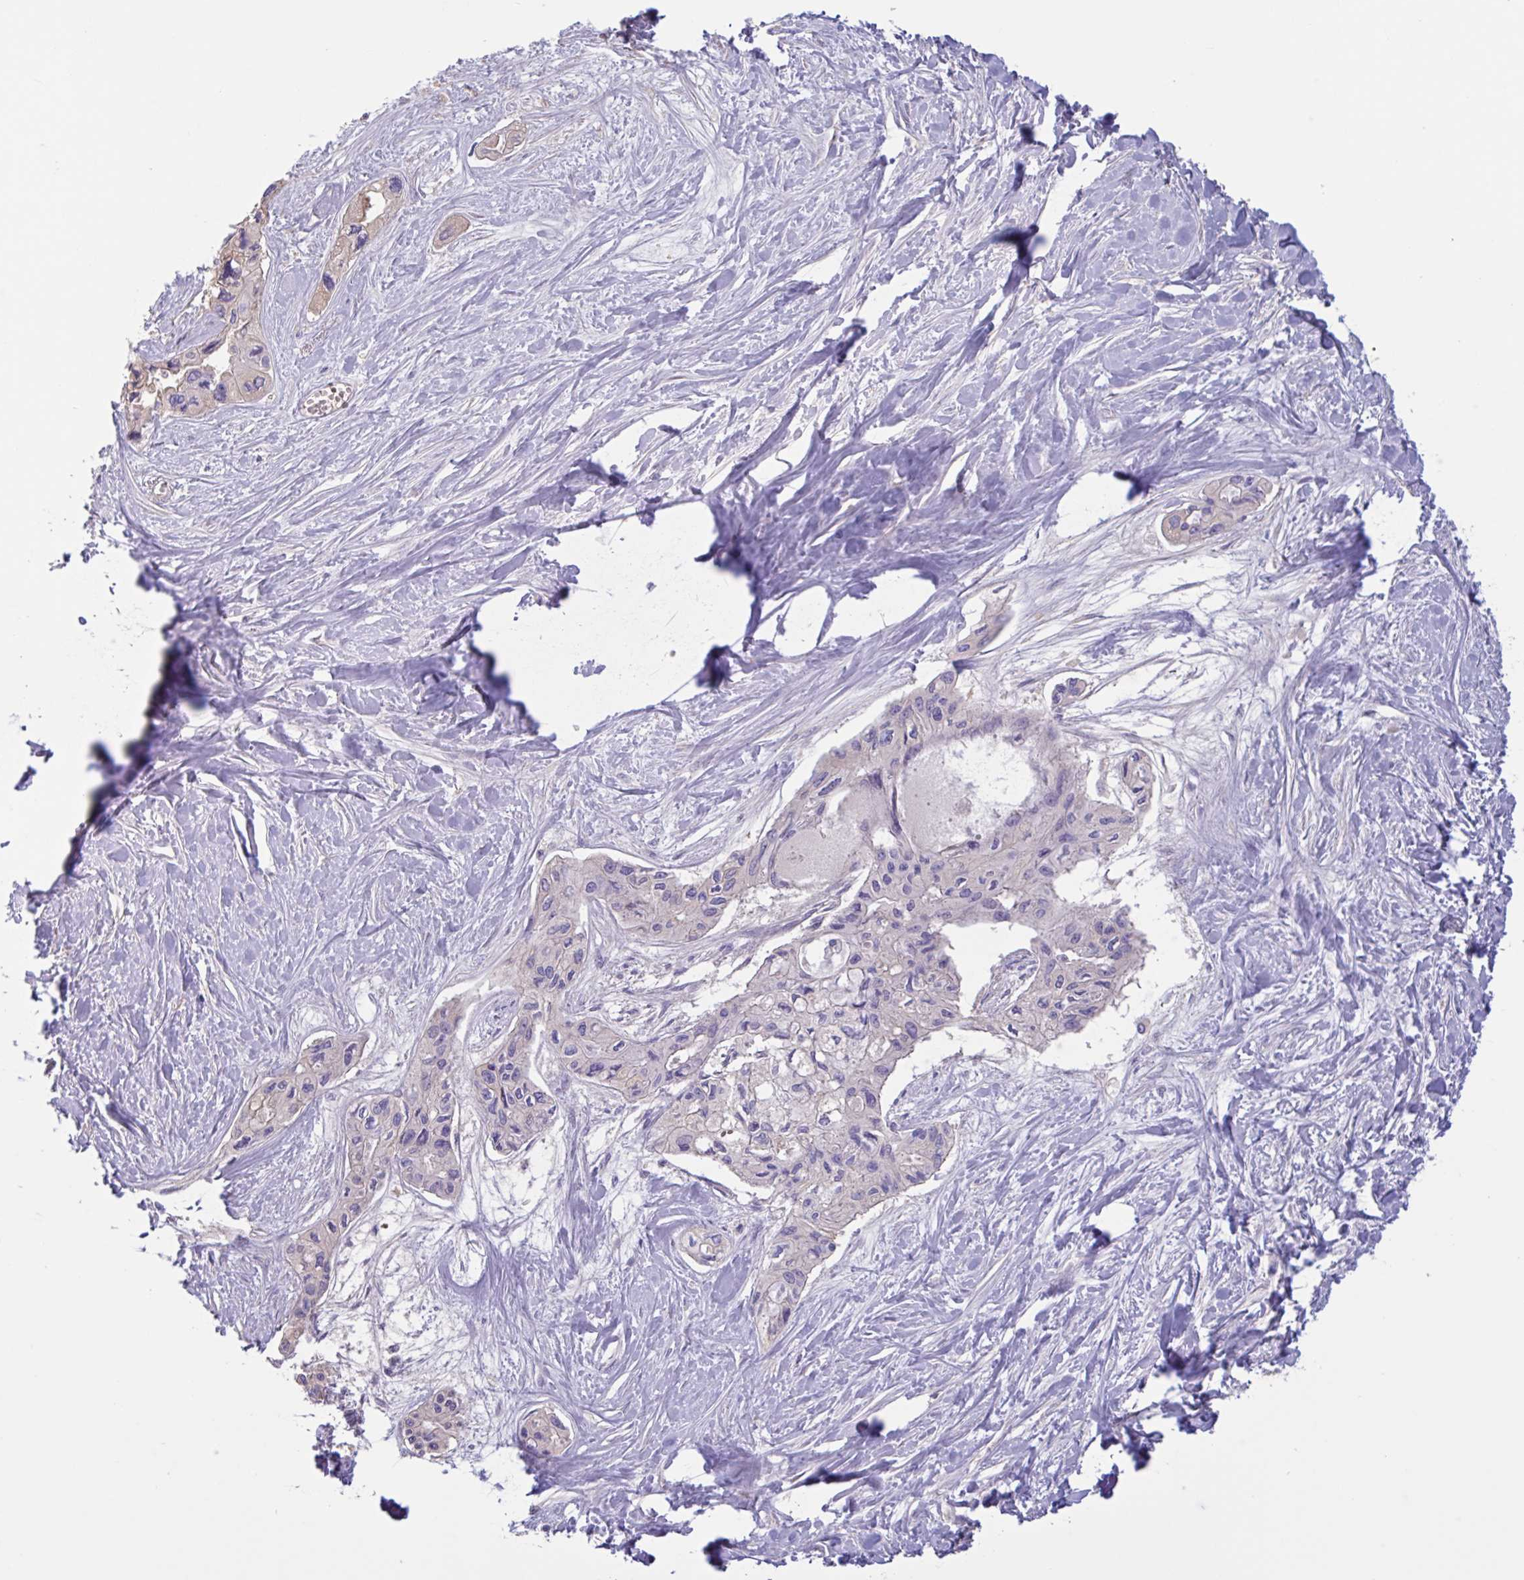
{"staining": {"intensity": "negative", "quantity": "none", "location": "none"}, "tissue": "pancreatic cancer", "cell_type": "Tumor cells", "image_type": "cancer", "snomed": [{"axis": "morphology", "description": "Adenocarcinoma, NOS"}, {"axis": "topography", "description": "Pancreas"}], "caption": "Tumor cells show no significant staining in pancreatic cancer (adenocarcinoma).", "gene": "LARGE2", "patient": {"sex": "female", "age": 50}}